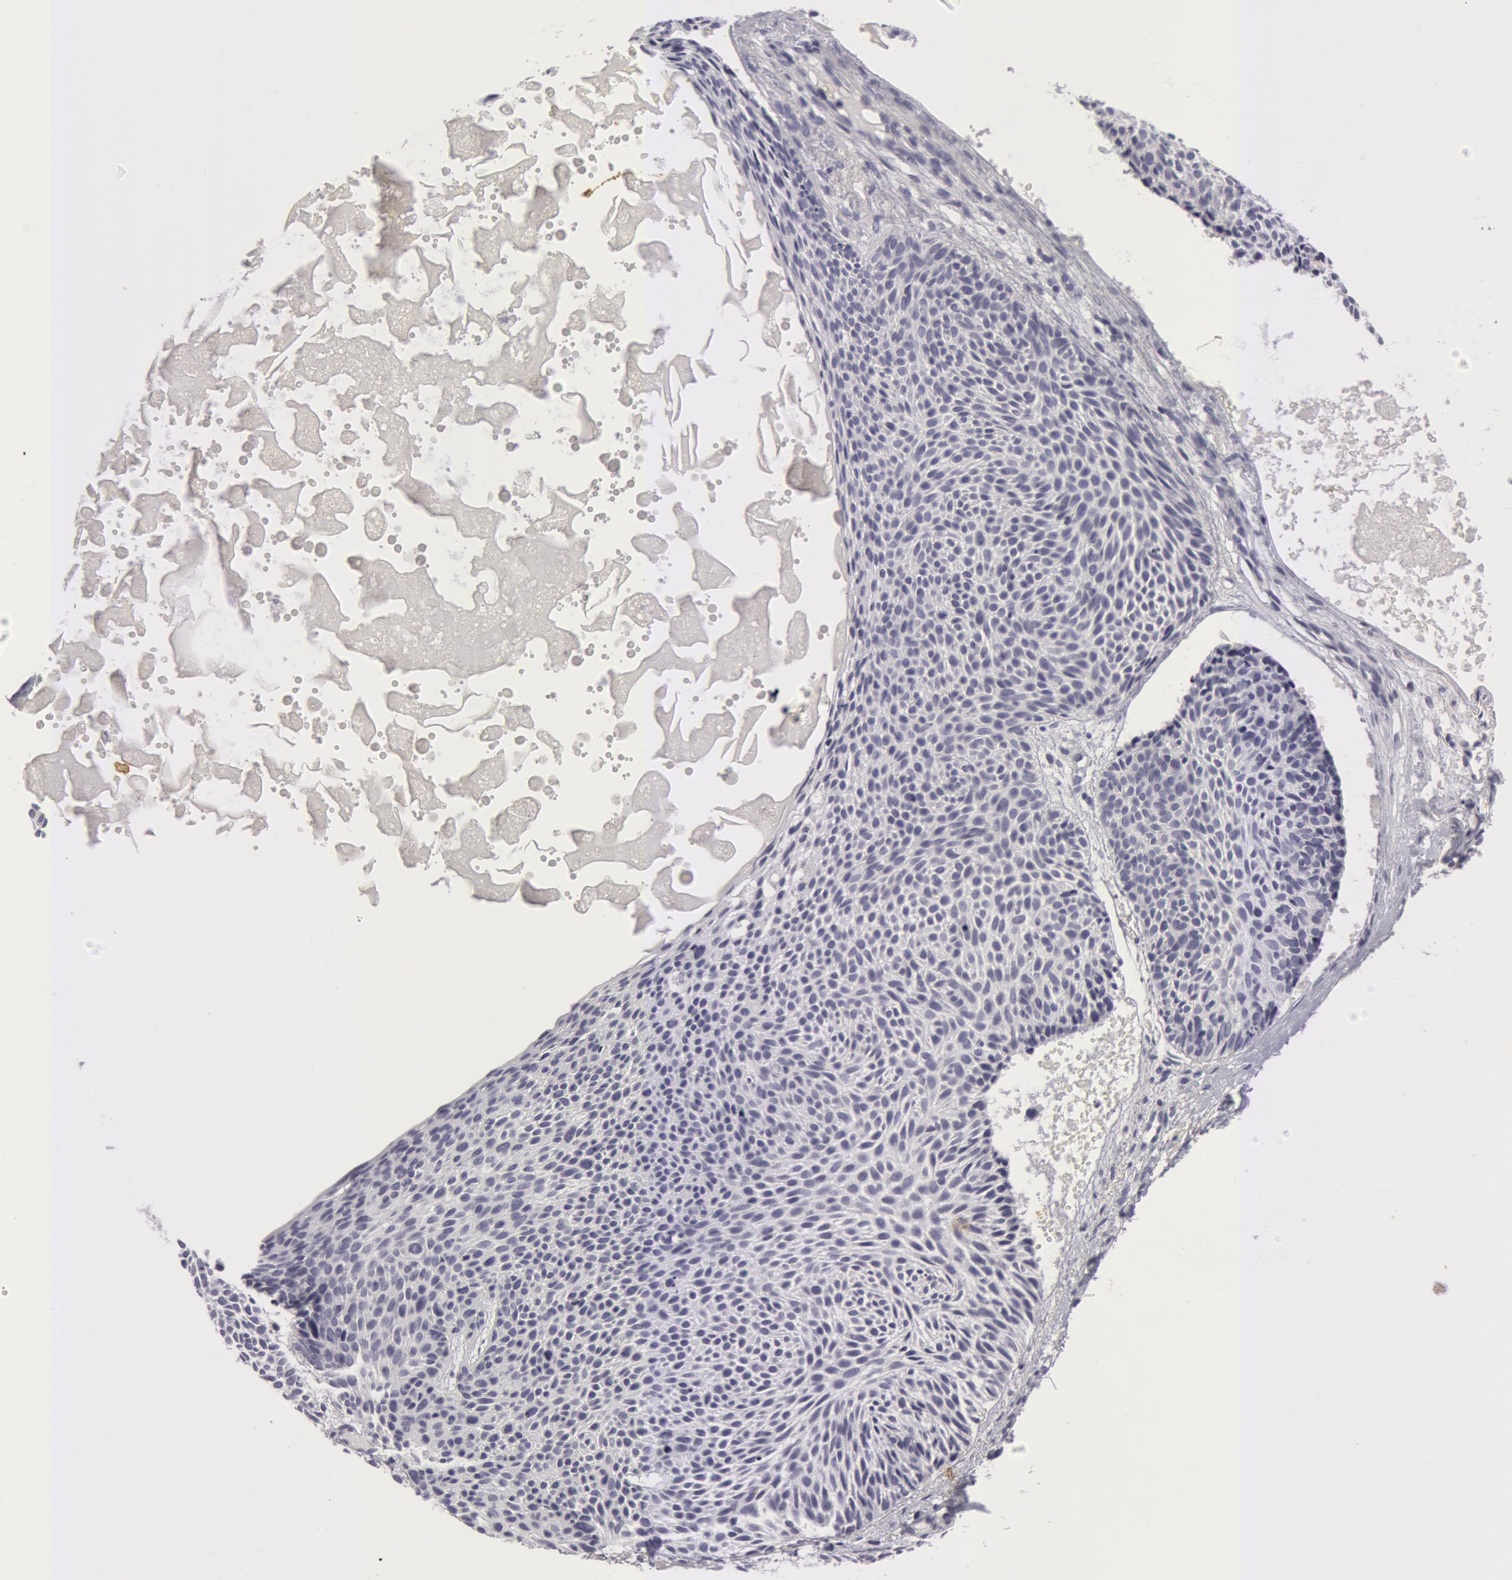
{"staining": {"intensity": "negative", "quantity": "none", "location": "none"}, "tissue": "skin cancer", "cell_type": "Tumor cells", "image_type": "cancer", "snomed": [{"axis": "morphology", "description": "Basal cell carcinoma"}, {"axis": "topography", "description": "Skin"}], "caption": "Tumor cells show no significant protein positivity in skin basal cell carcinoma.", "gene": "NLGN4X", "patient": {"sex": "male", "age": 84}}